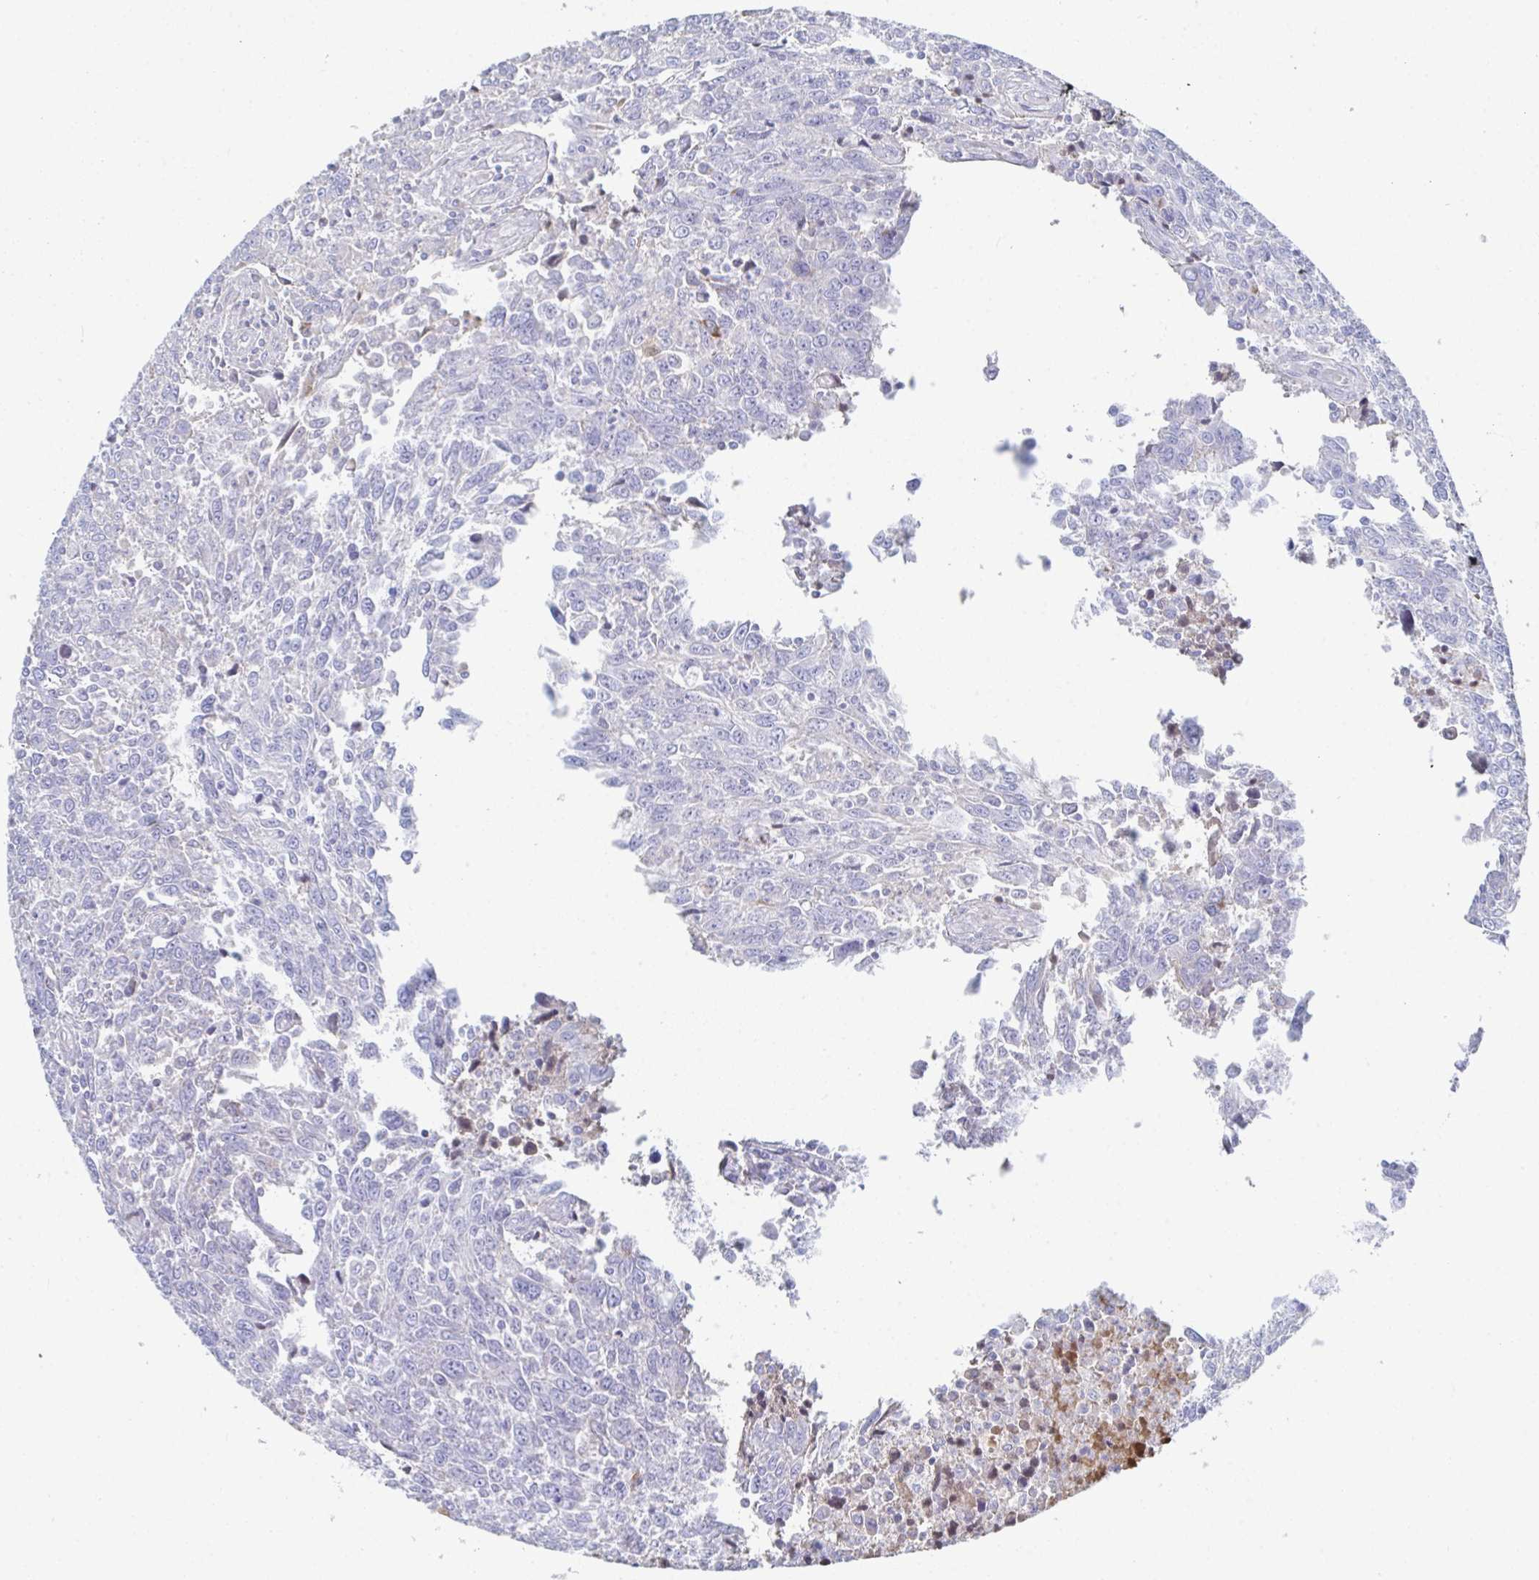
{"staining": {"intensity": "negative", "quantity": "none", "location": "none"}, "tissue": "breast cancer", "cell_type": "Tumor cells", "image_type": "cancer", "snomed": [{"axis": "morphology", "description": "Duct carcinoma"}, {"axis": "topography", "description": "Breast"}], "caption": "IHC micrograph of neoplastic tissue: breast cancer stained with DAB (3,3'-diaminobenzidine) shows no significant protein positivity in tumor cells.", "gene": "TNFAIP6", "patient": {"sex": "female", "age": 50}}